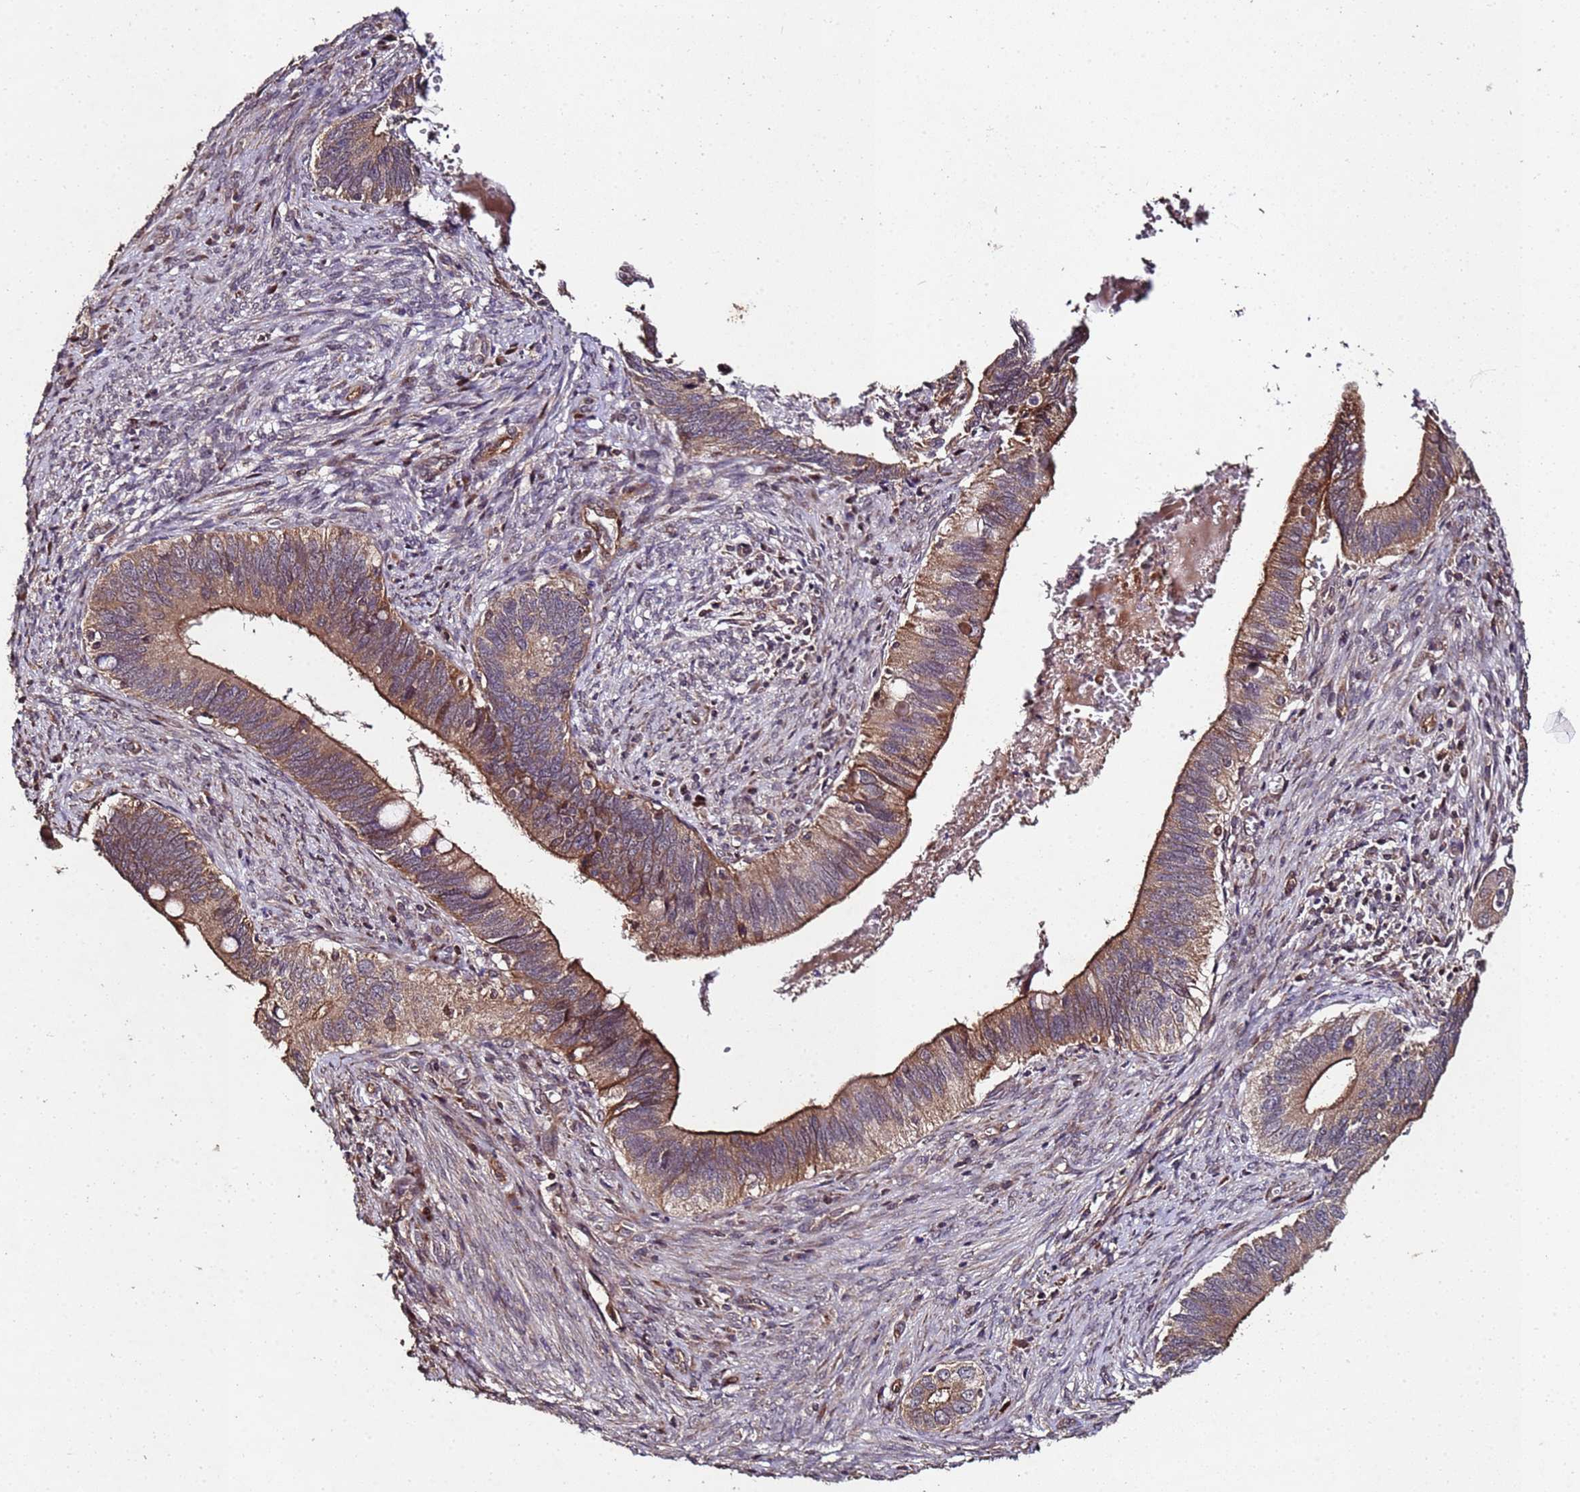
{"staining": {"intensity": "moderate", "quantity": ">75%", "location": "cytoplasmic/membranous"}, "tissue": "cervical cancer", "cell_type": "Tumor cells", "image_type": "cancer", "snomed": [{"axis": "morphology", "description": "Adenocarcinoma, NOS"}, {"axis": "topography", "description": "Cervix"}], "caption": "Cervical adenocarcinoma tissue reveals moderate cytoplasmic/membranous positivity in approximately >75% of tumor cells, visualized by immunohistochemistry.", "gene": "PRODH", "patient": {"sex": "female", "age": 42}}